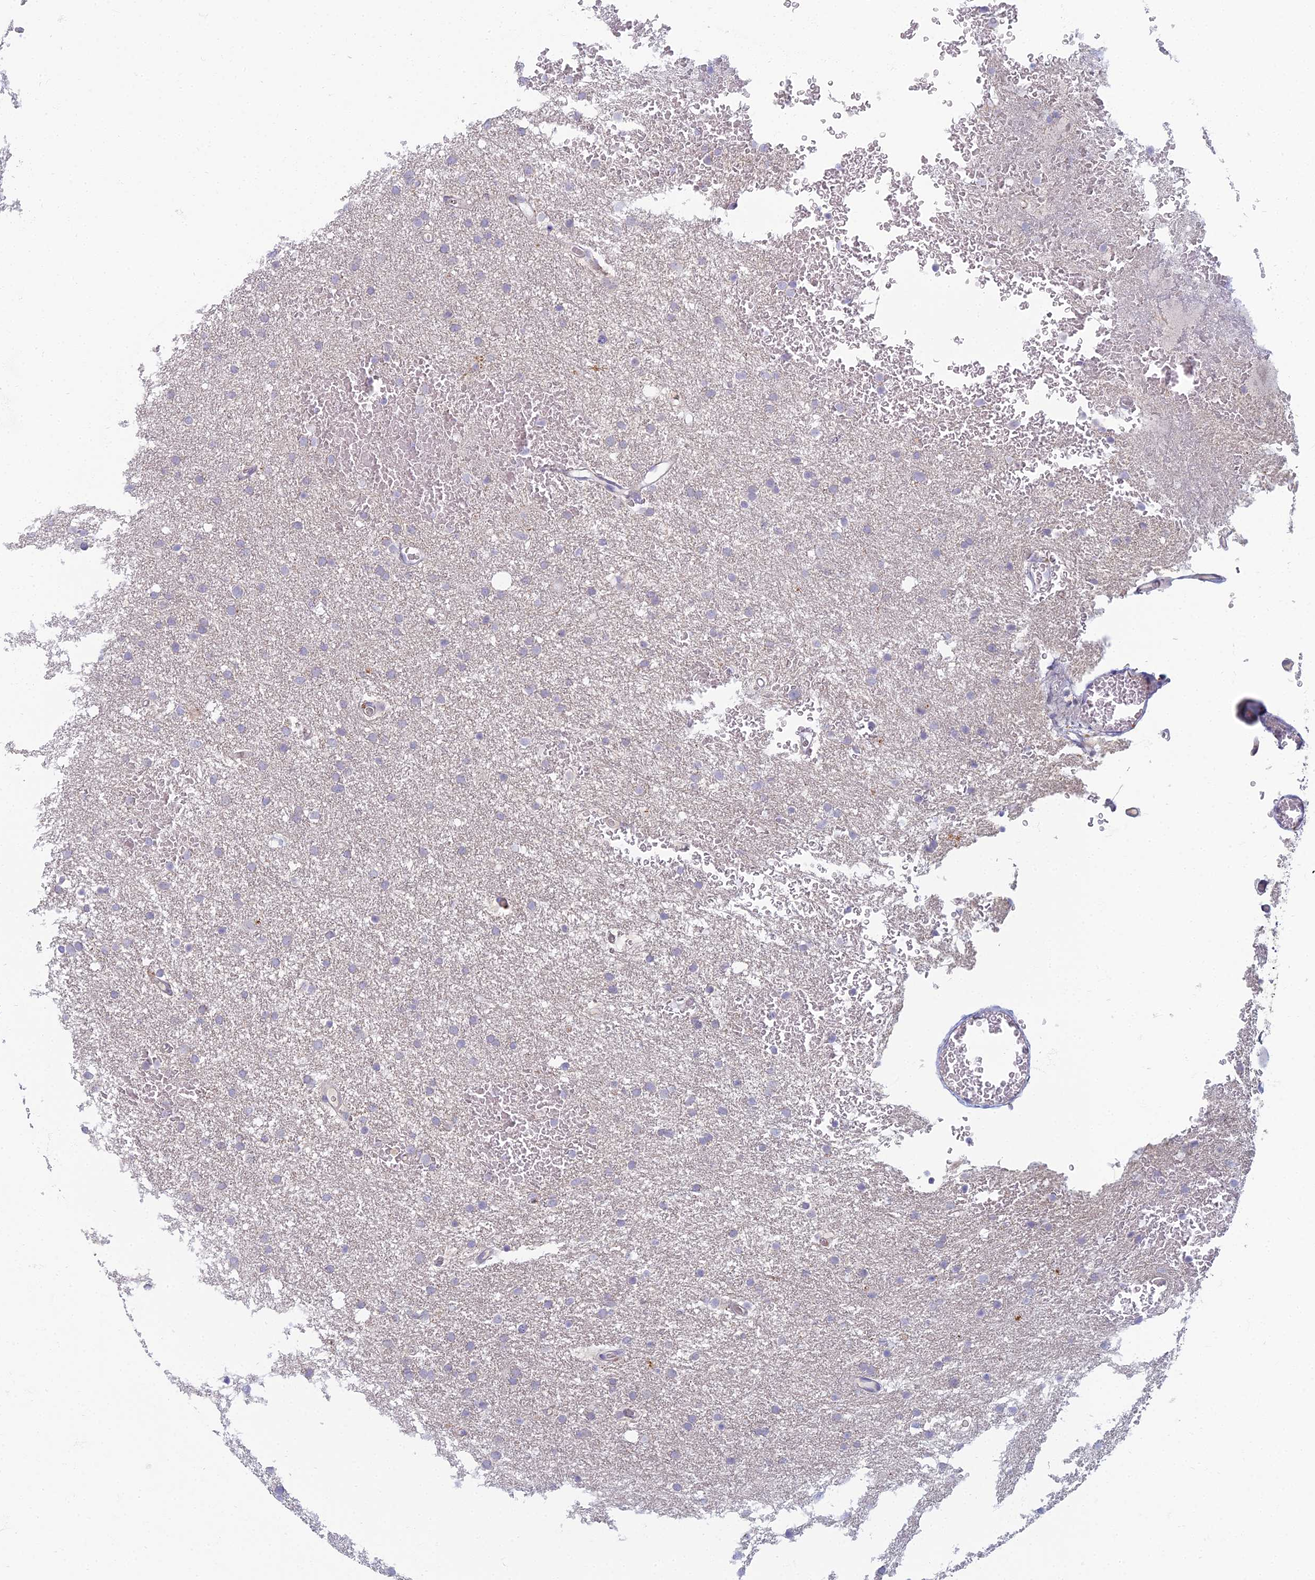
{"staining": {"intensity": "negative", "quantity": "none", "location": "none"}, "tissue": "glioma", "cell_type": "Tumor cells", "image_type": "cancer", "snomed": [{"axis": "morphology", "description": "Glioma, malignant, High grade"}, {"axis": "topography", "description": "Cerebral cortex"}], "caption": "IHC micrograph of neoplastic tissue: malignant glioma (high-grade) stained with DAB (3,3'-diaminobenzidine) shows no significant protein positivity in tumor cells.", "gene": "CHMP4B", "patient": {"sex": "female", "age": 36}}